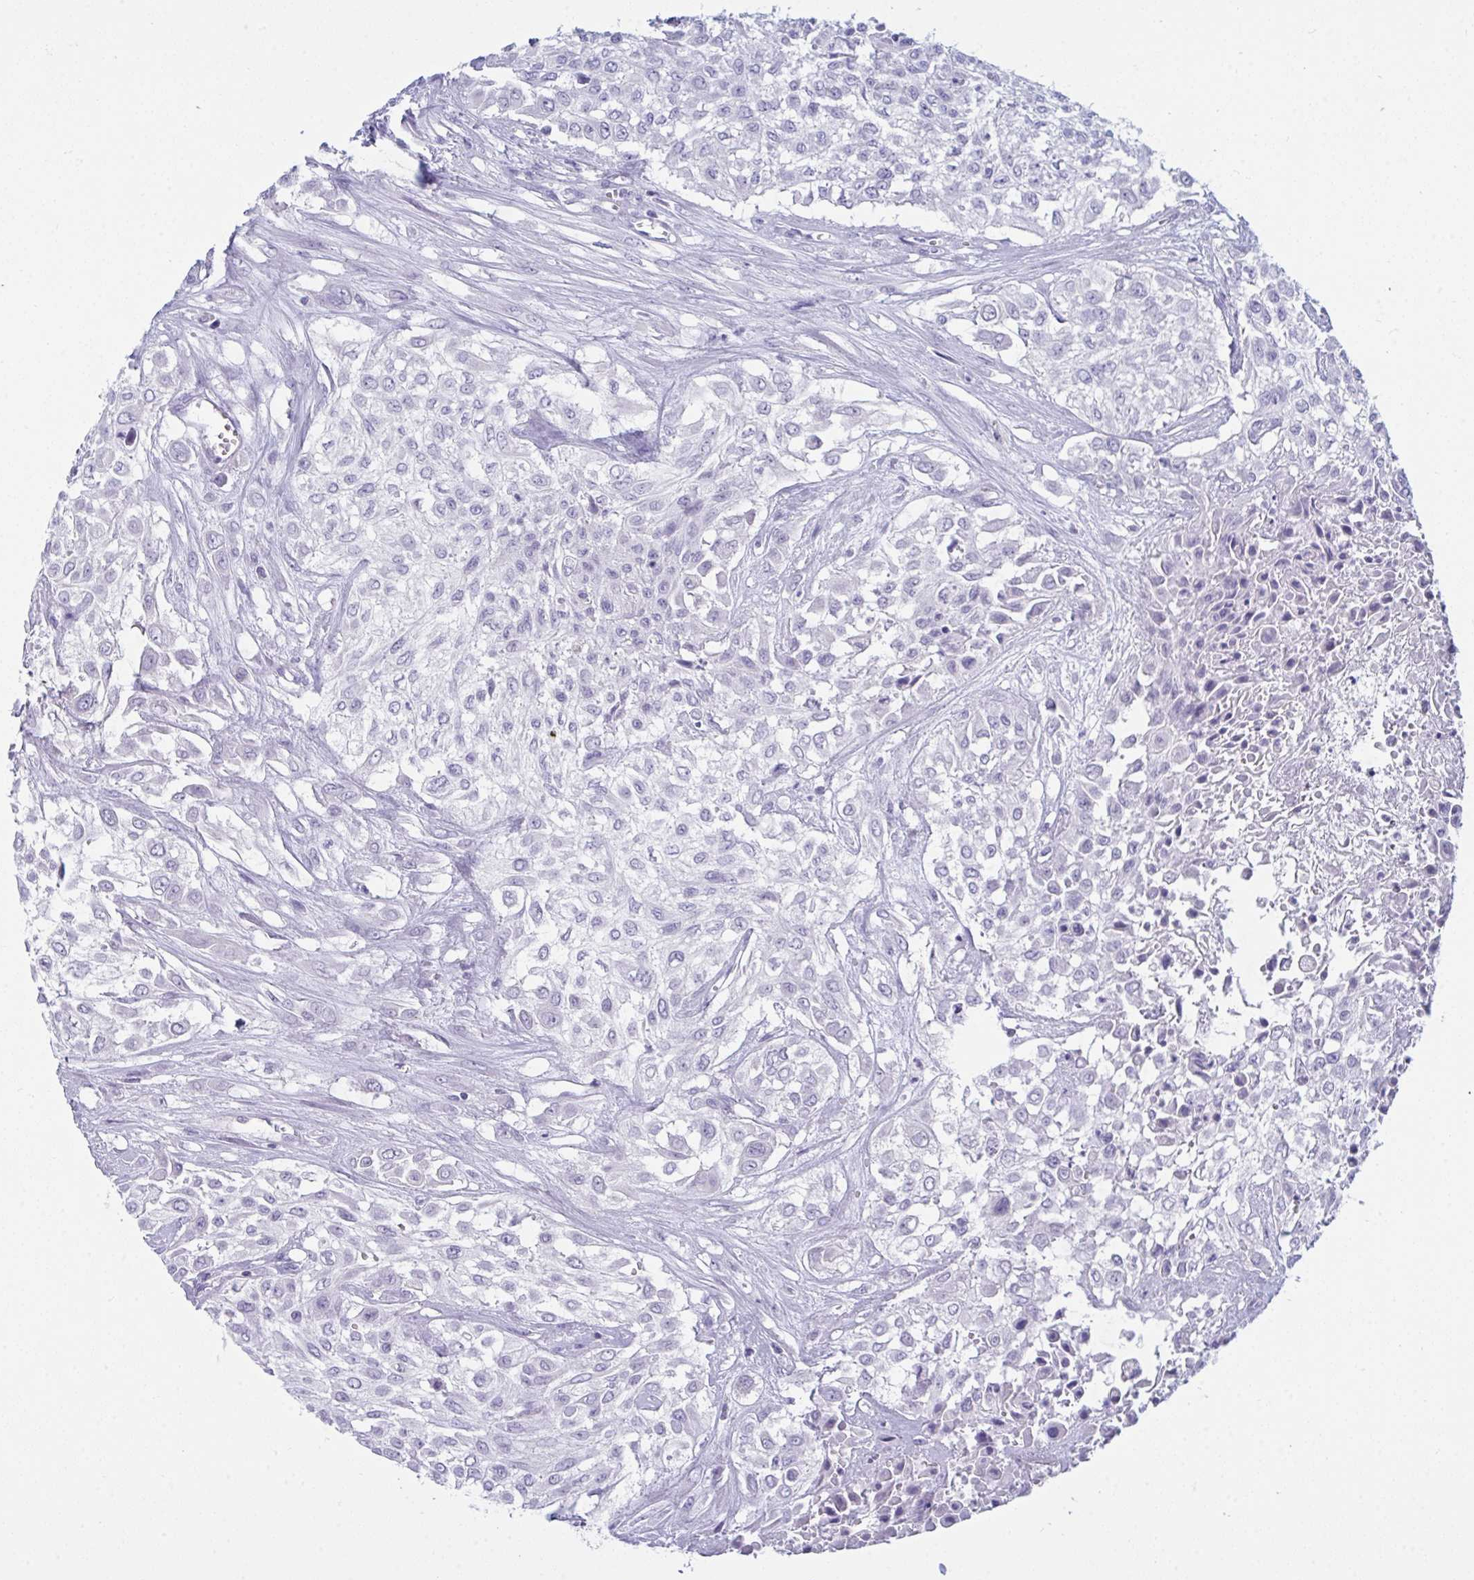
{"staining": {"intensity": "negative", "quantity": "none", "location": "none"}, "tissue": "urothelial cancer", "cell_type": "Tumor cells", "image_type": "cancer", "snomed": [{"axis": "morphology", "description": "Urothelial carcinoma, High grade"}, {"axis": "topography", "description": "Urinary bladder"}], "caption": "Immunohistochemistry of human urothelial cancer demonstrates no positivity in tumor cells.", "gene": "PRDM9", "patient": {"sex": "male", "age": 57}}